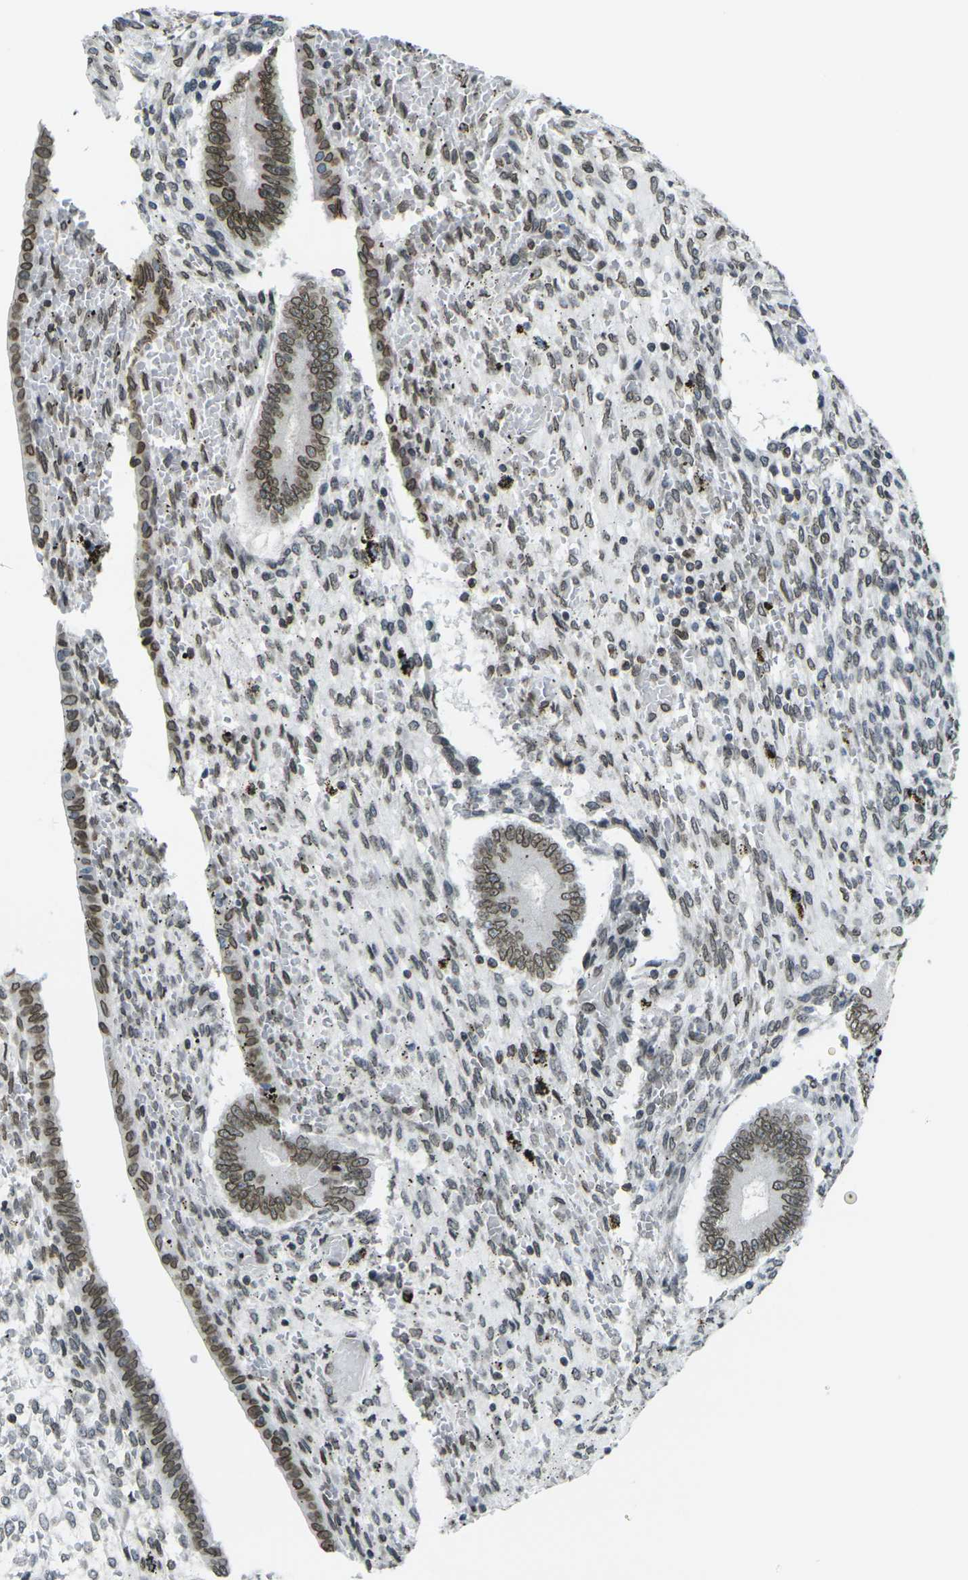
{"staining": {"intensity": "moderate", "quantity": "25%-75%", "location": "cytoplasmic/membranous,nuclear"}, "tissue": "endometrium", "cell_type": "Cells in endometrial stroma", "image_type": "normal", "snomed": [{"axis": "morphology", "description": "Normal tissue, NOS"}, {"axis": "topography", "description": "Endometrium"}], "caption": "About 25%-75% of cells in endometrial stroma in normal endometrium show moderate cytoplasmic/membranous,nuclear protein staining as visualized by brown immunohistochemical staining.", "gene": "BRDT", "patient": {"sex": "female", "age": 42}}